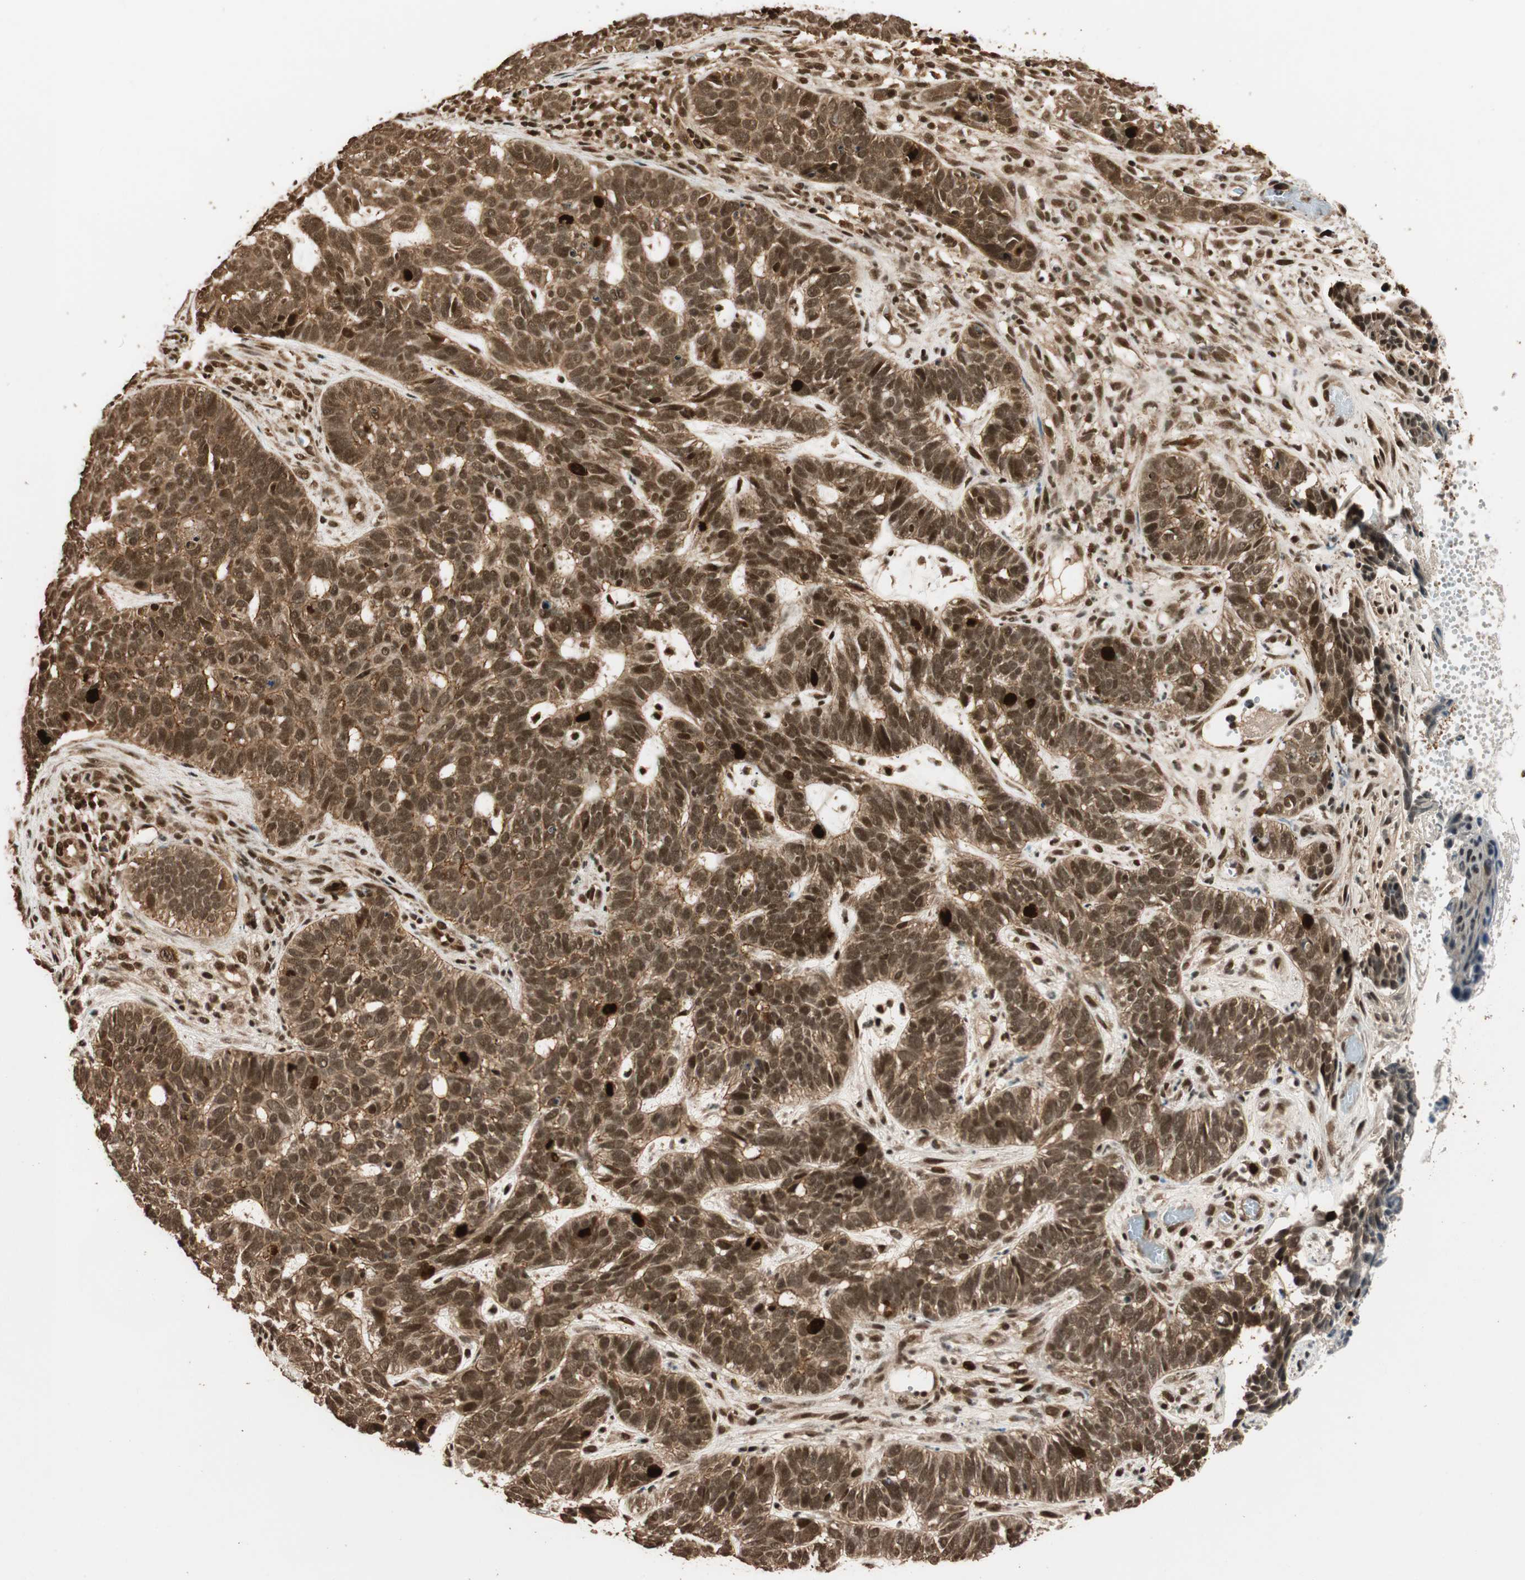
{"staining": {"intensity": "strong", "quantity": ">75%", "location": "nuclear"}, "tissue": "skin cancer", "cell_type": "Tumor cells", "image_type": "cancer", "snomed": [{"axis": "morphology", "description": "Basal cell carcinoma"}, {"axis": "topography", "description": "Skin"}], "caption": "Approximately >75% of tumor cells in human basal cell carcinoma (skin) reveal strong nuclear protein expression as visualized by brown immunohistochemical staining.", "gene": "ALKBH5", "patient": {"sex": "male", "age": 87}}